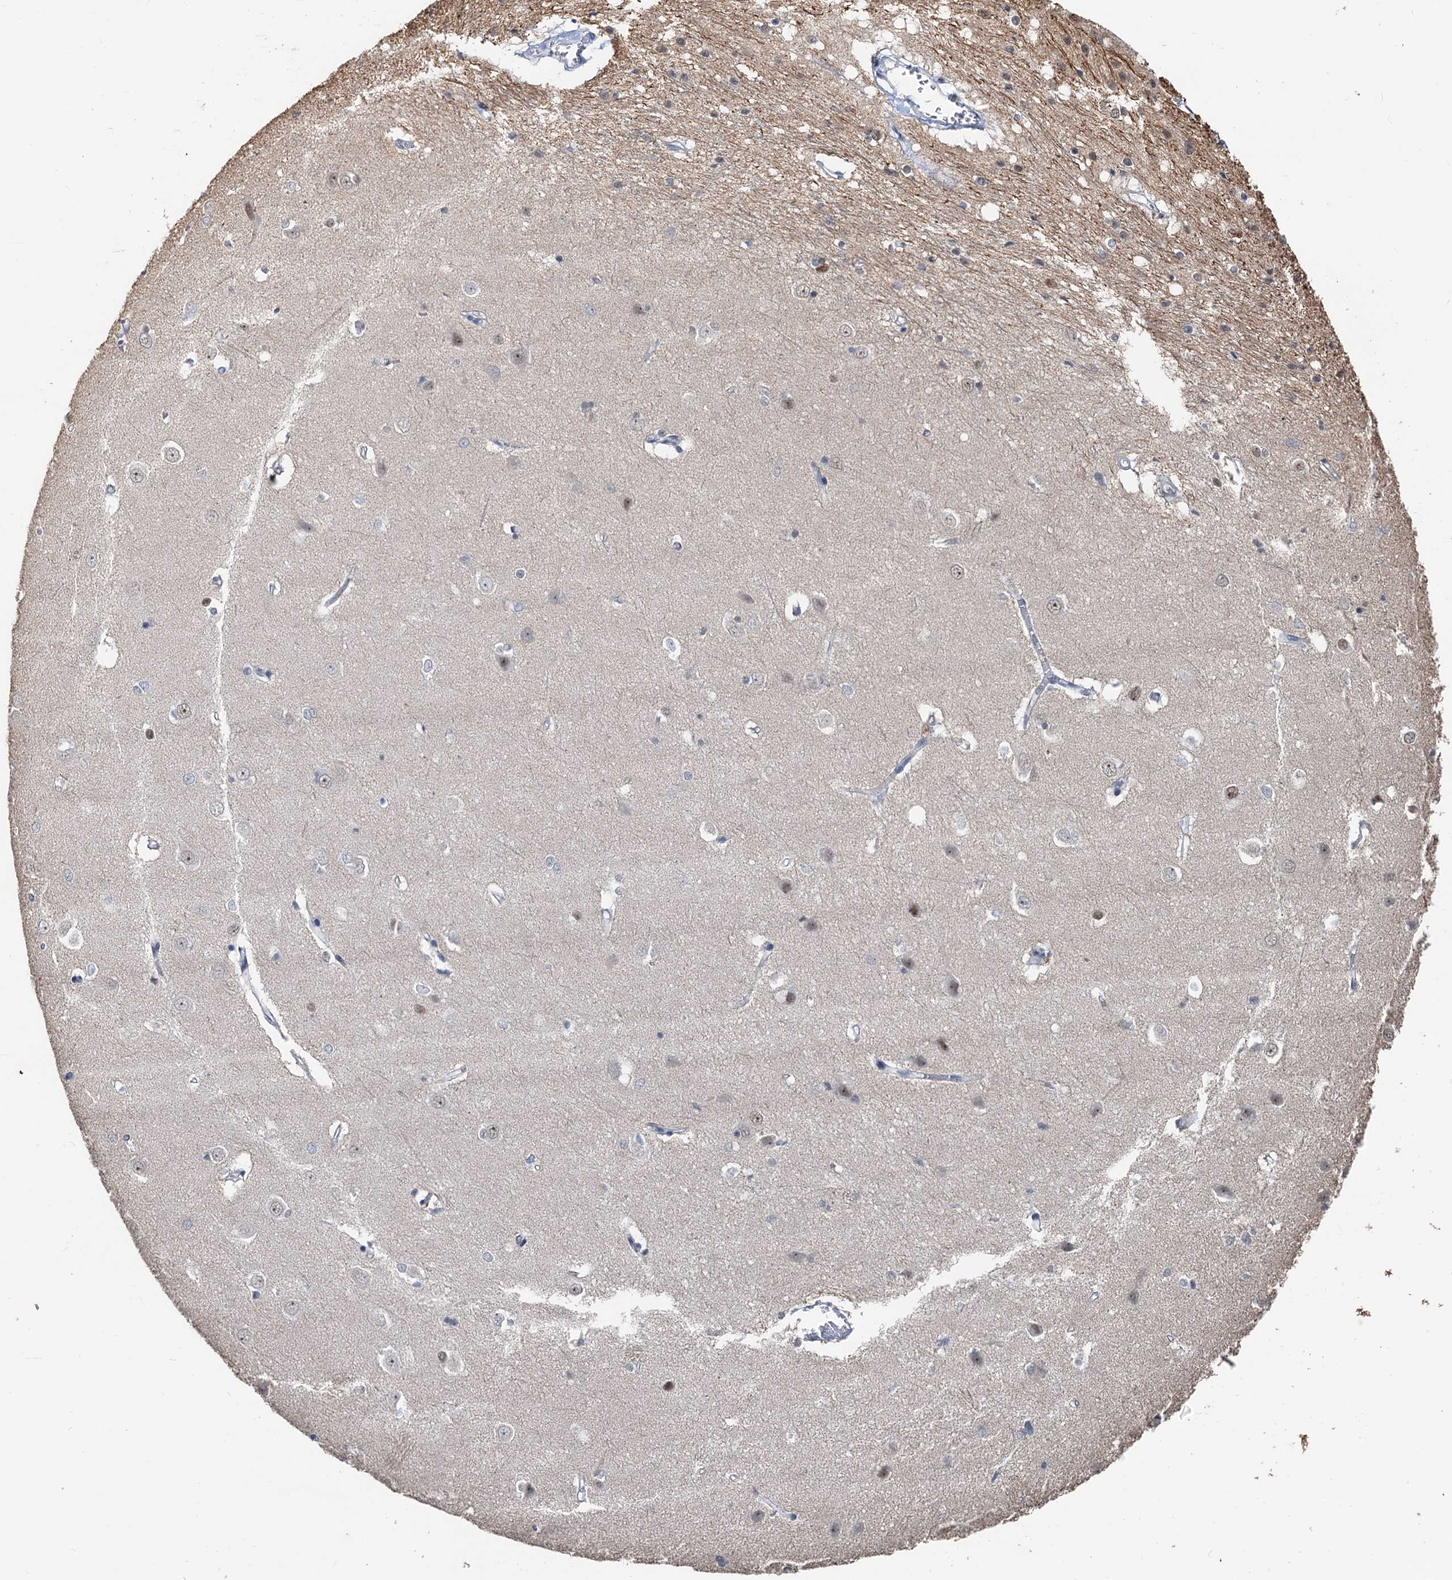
{"staining": {"intensity": "moderate", "quantity": "<25%", "location": "nuclear"}, "tissue": "caudate", "cell_type": "Glial cells", "image_type": "normal", "snomed": [{"axis": "morphology", "description": "Normal tissue, NOS"}, {"axis": "topography", "description": "Lateral ventricle wall"}], "caption": "Glial cells reveal low levels of moderate nuclear staining in about <25% of cells in unremarkable human caudate.", "gene": "CFDP1", "patient": {"sex": "male", "age": 37}}